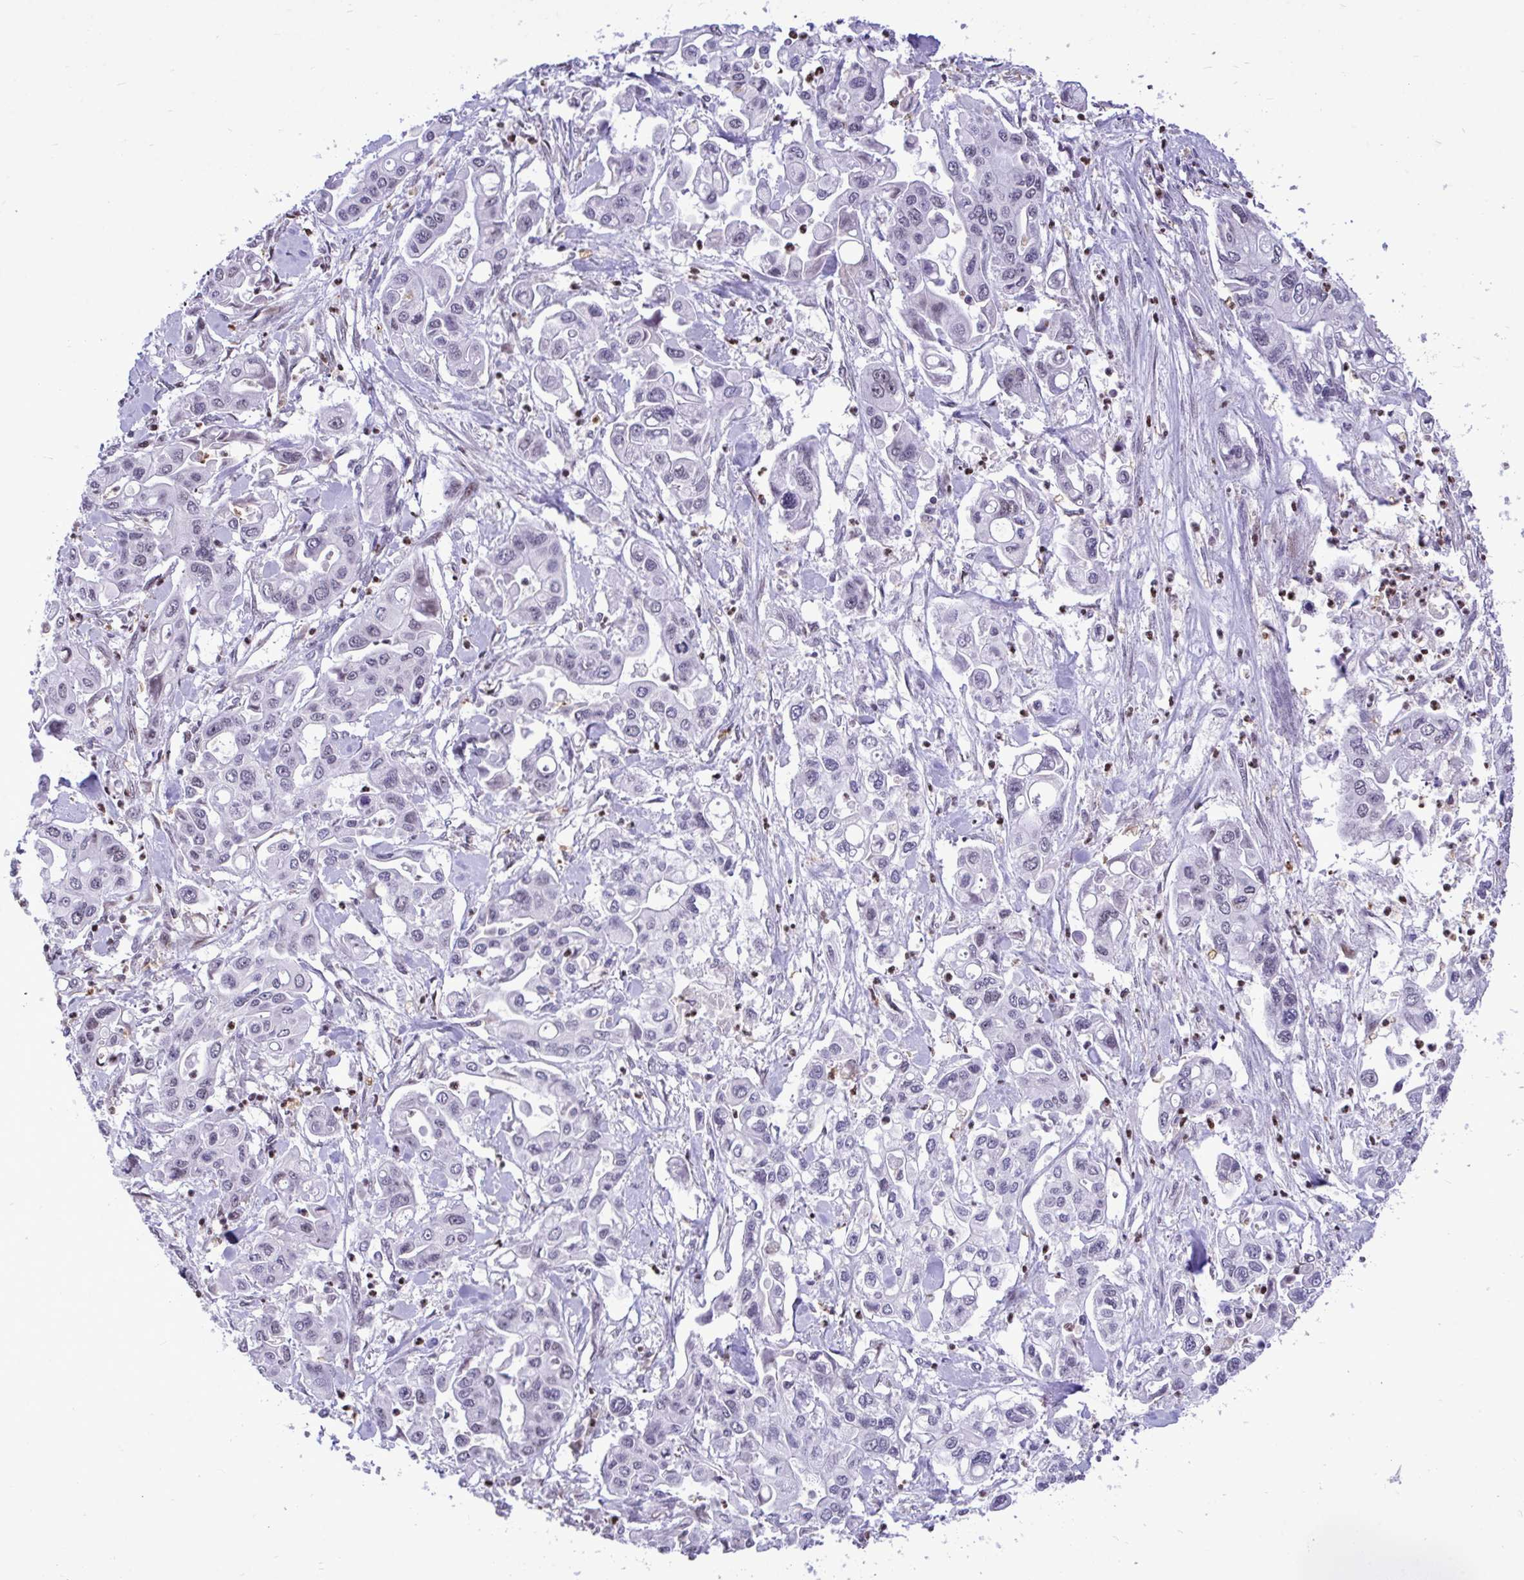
{"staining": {"intensity": "moderate", "quantity": "<25%", "location": "nuclear"}, "tissue": "pancreatic cancer", "cell_type": "Tumor cells", "image_type": "cancer", "snomed": [{"axis": "morphology", "description": "Adenocarcinoma, NOS"}, {"axis": "topography", "description": "Pancreas"}], "caption": "Pancreatic adenocarcinoma tissue displays moderate nuclear staining in approximately <25% of tumor cells, visualized by immunohistochemistry. (Brightfield microscopy of DAB IHC at high magnification).", "gene": "C1QL2", "patient": {"sex": "male", "age": 62}}